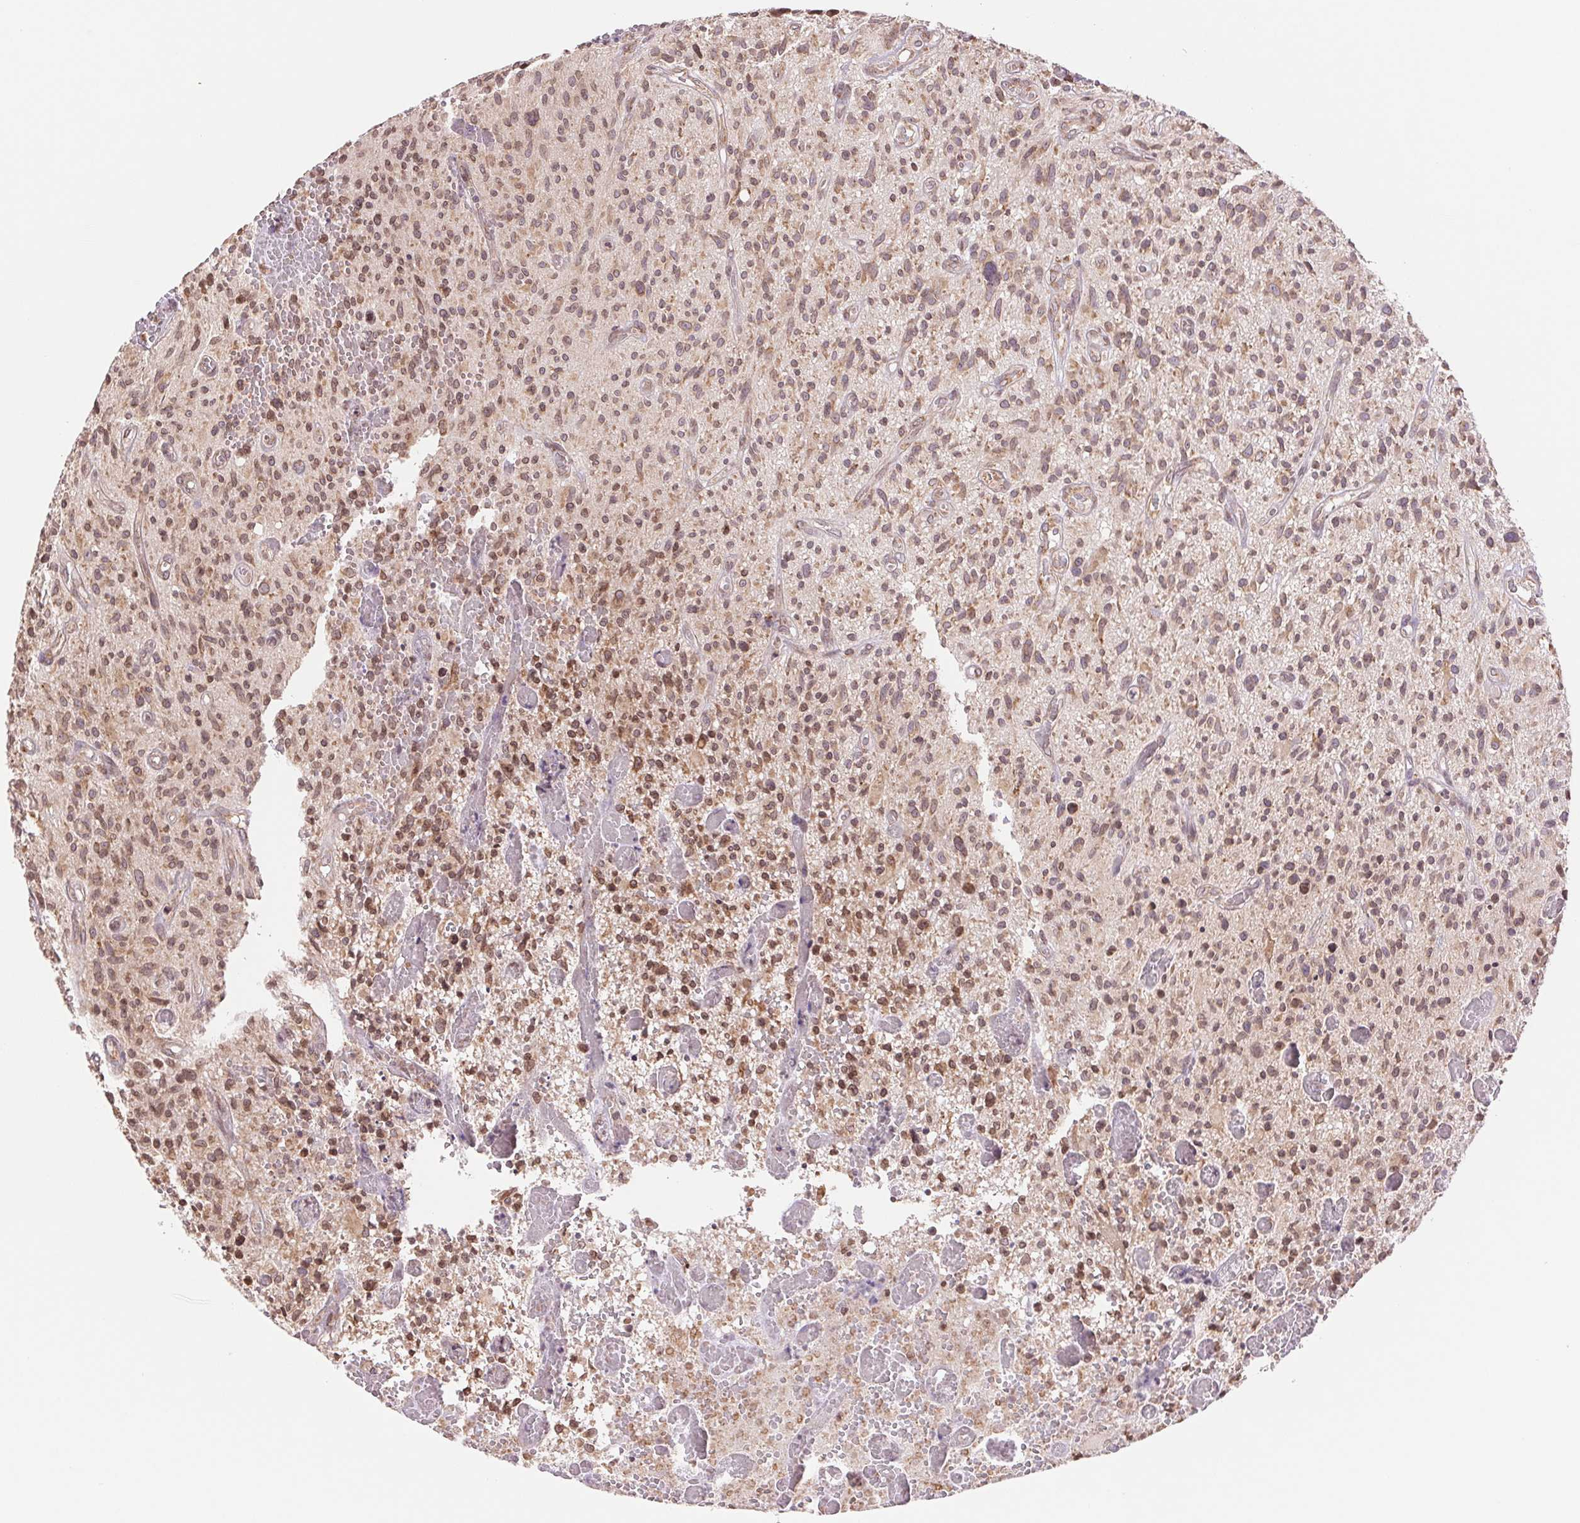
{"staining": {"intensity": "weak", "quantity": "25%-75%", "location": "cytoplasmic/membranous"}, "tissue": "glioma", "cell_type": "Tumor cells", "image_type": "cancer", "snomed": [{"axis": "morphology", "description": "Glioma, malignant, High grade"}, {"axis": "topography", "description": "Brain"}], "caption": "The immunohistochemical stain labels weak cytoplasmic/membranous staining in tumor cells of malignant high-grade glioma tissue. (DAB IHC with brightfield microscopy, high magnification).", "gene": "RPN1", "patient": {"sex": "male", "age": 75}}